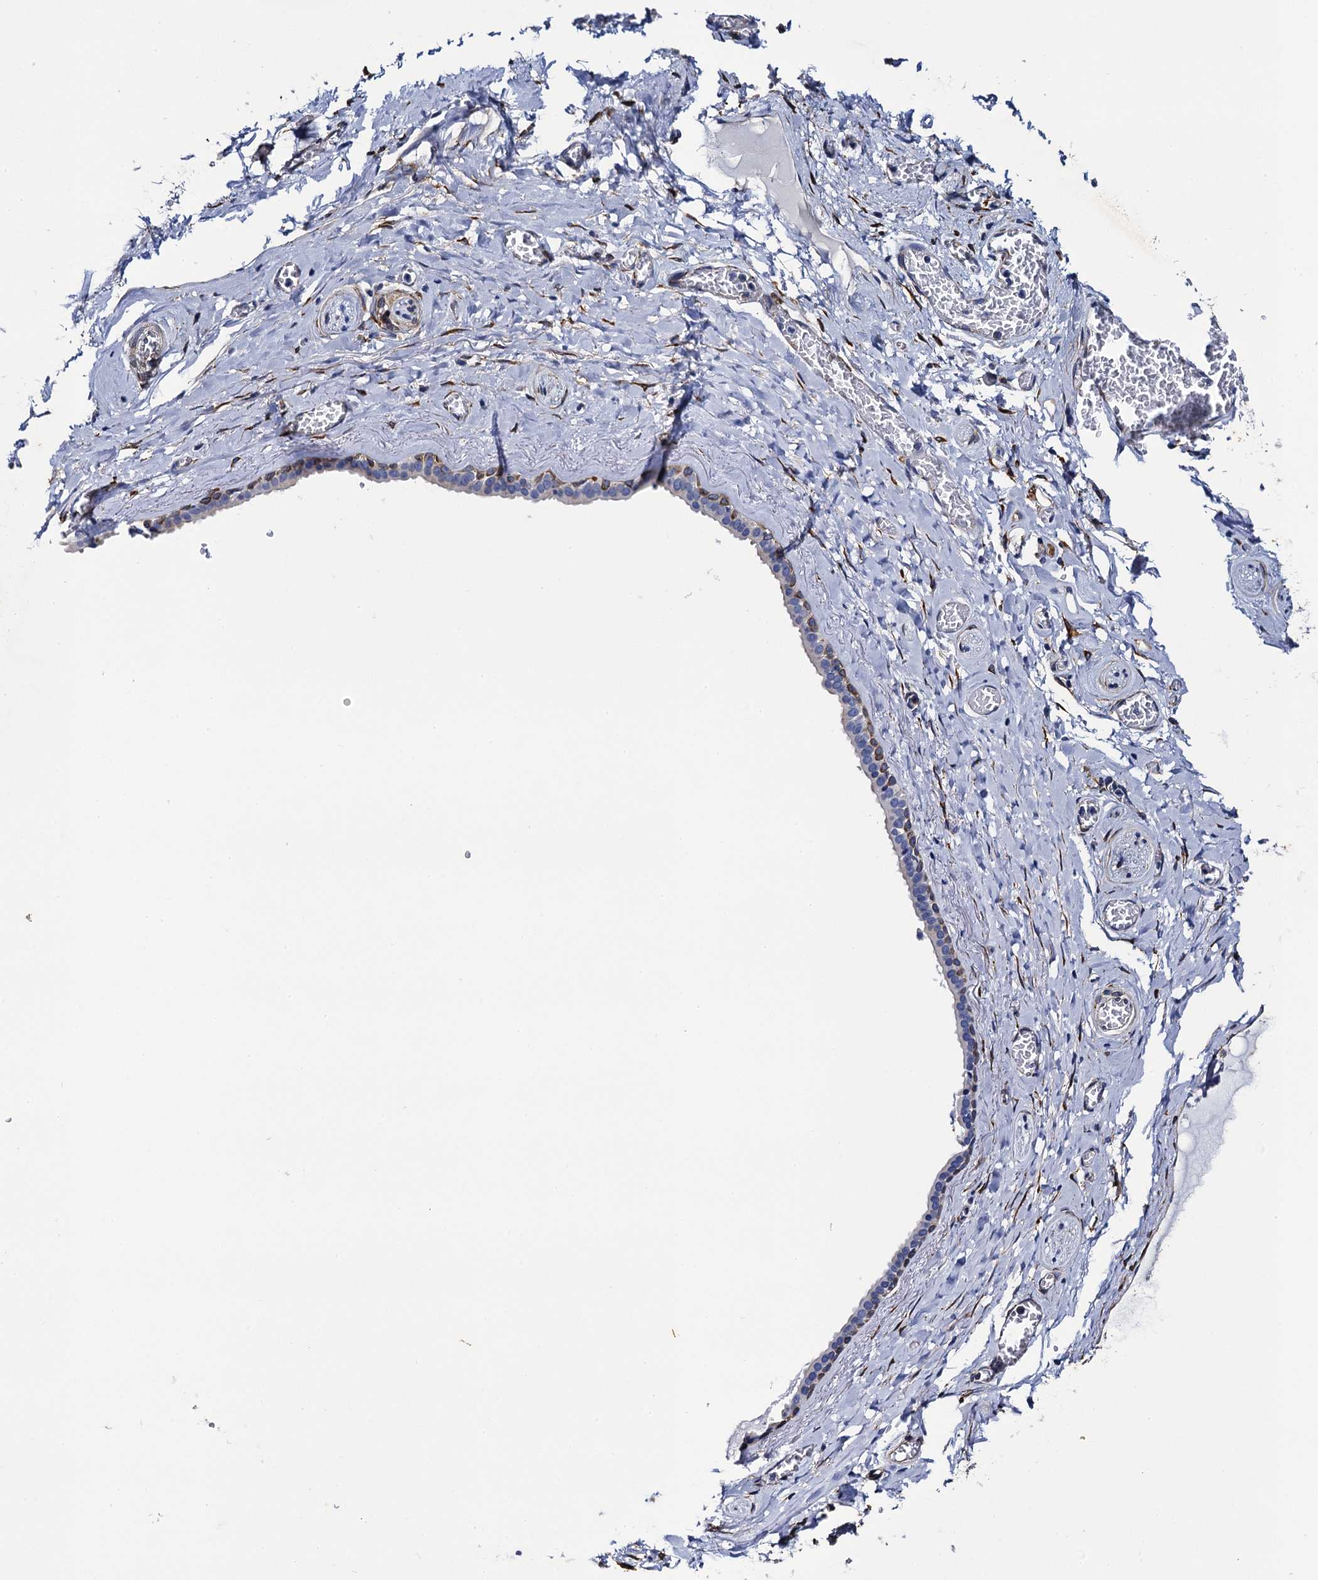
{"staining": {"intensity": "negative", "quantity": "none", "location": "none"}, "tissue": "adipose tissue", "cell_type": "Adipocytes", "image_type": "normal", "snomed": [{"axis": "morphology", "description": "Normal tissue, NOS"}, {"axis": "topography", "description": "Salivary gland"}, {"axis": "topography", "description": "Peripheral nerve tissue"}], "caption": "IHC photomicrograph of benign human adipose tissue stained for a protein (brown), which shows no staining in adipocytes.", "gene": "POGLUT3", "patient": {"sex": "male", "age": 62}}